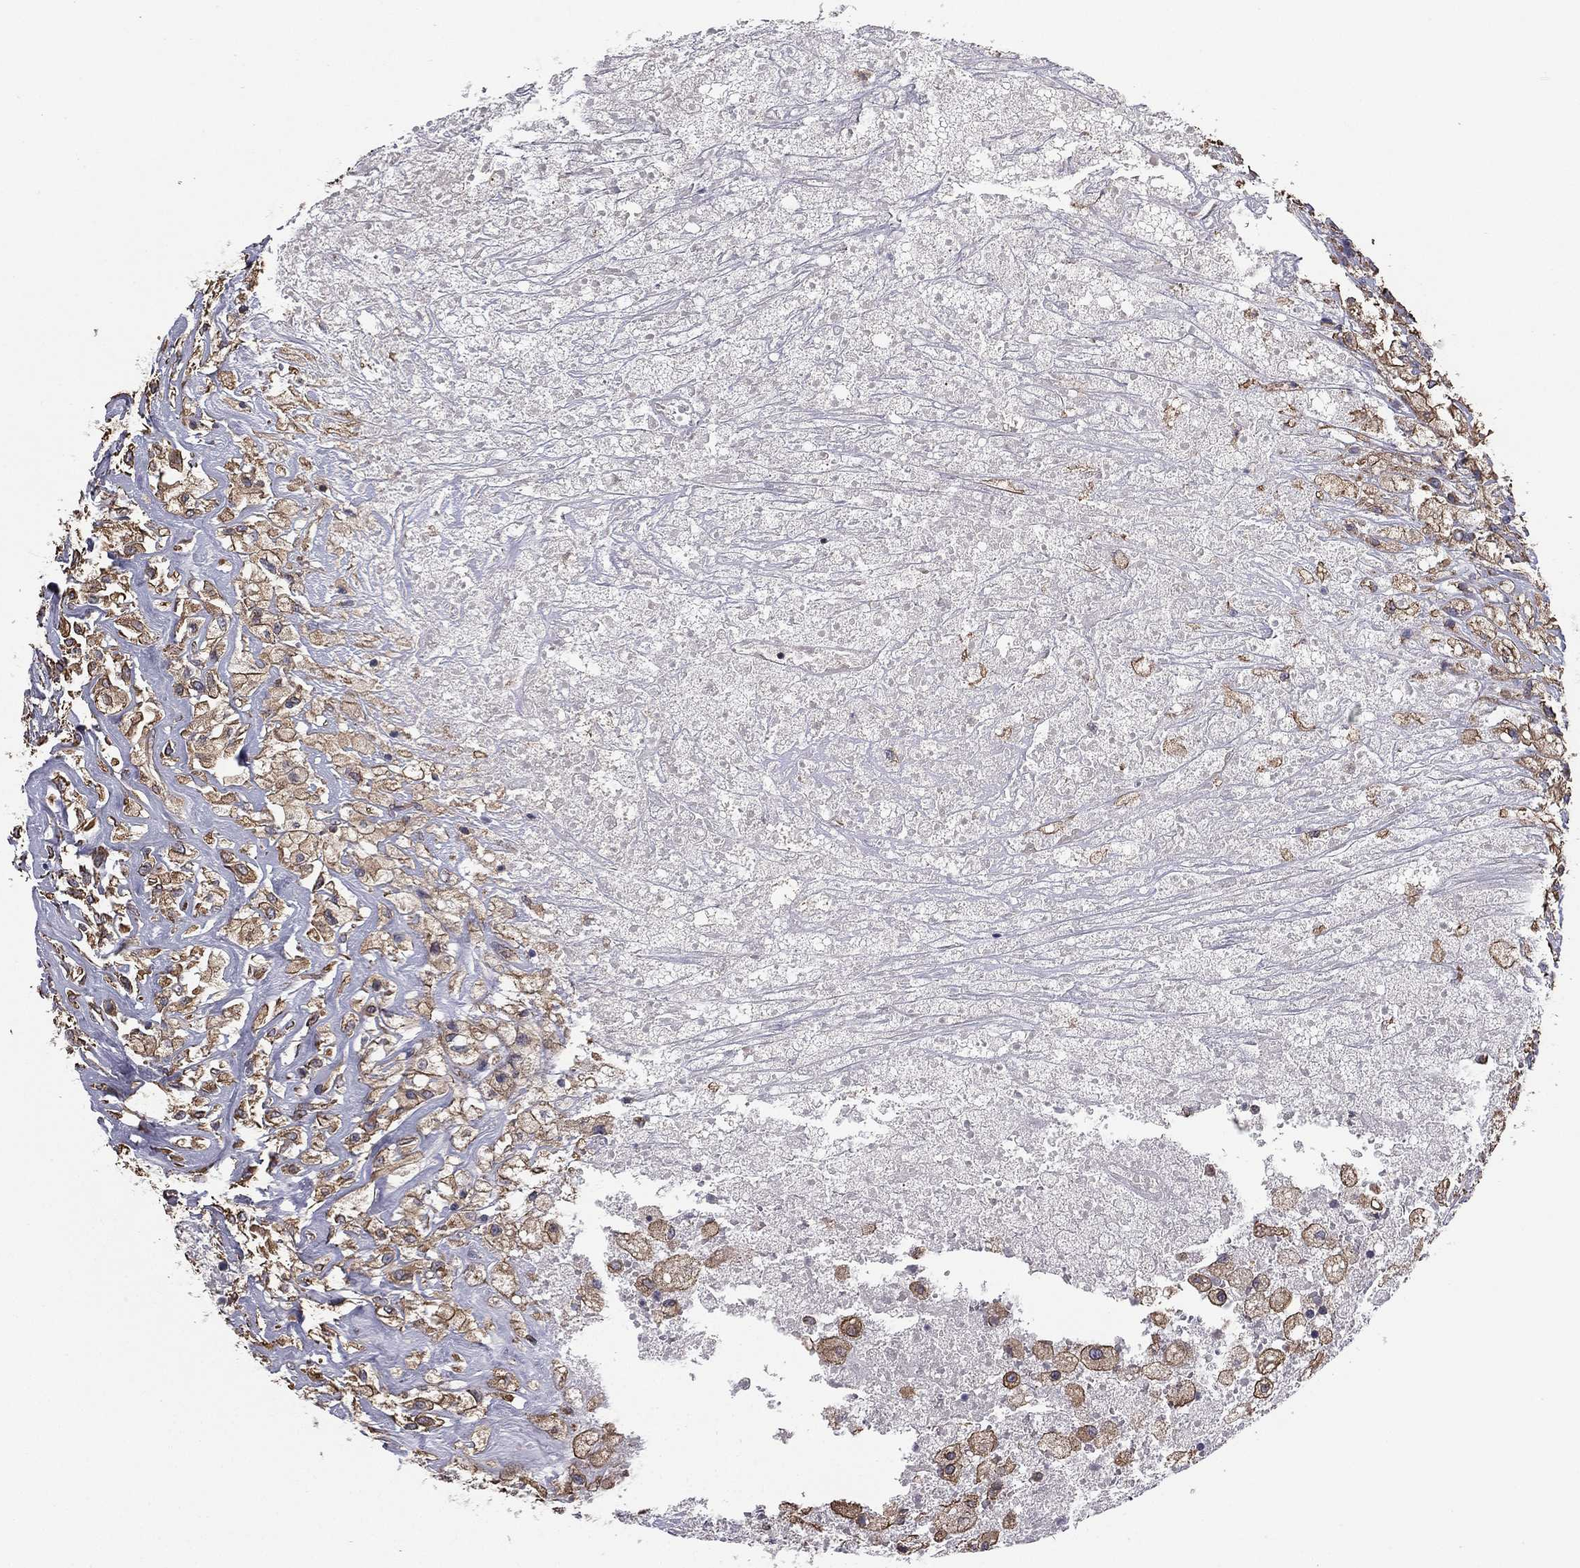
{"staining": {"intensity": "weak", "quantity": "25%-75%", "location": "cytoplasmic/membranous"}, "tissue": "testis cancer", "cell_type": "Tumor cells", "image_type": "cancer", "snomed": [{"axis": "morphology", "description": "Necrosis, NOS"}, {"axis": "morphology", "description": "Carcinoma, Embryonal, NOS"}, {"axis": "topography", "description": "Testis"}], "caption": "Human embryonal carcinoma (testis) stained with a brown dye demonstrates weak cytoplasmic/membranous positive expression in approximately 25%-75% of tumor cells.", "gene": "SCUBE1", "patient": {"sex": "male", "age": 19}}